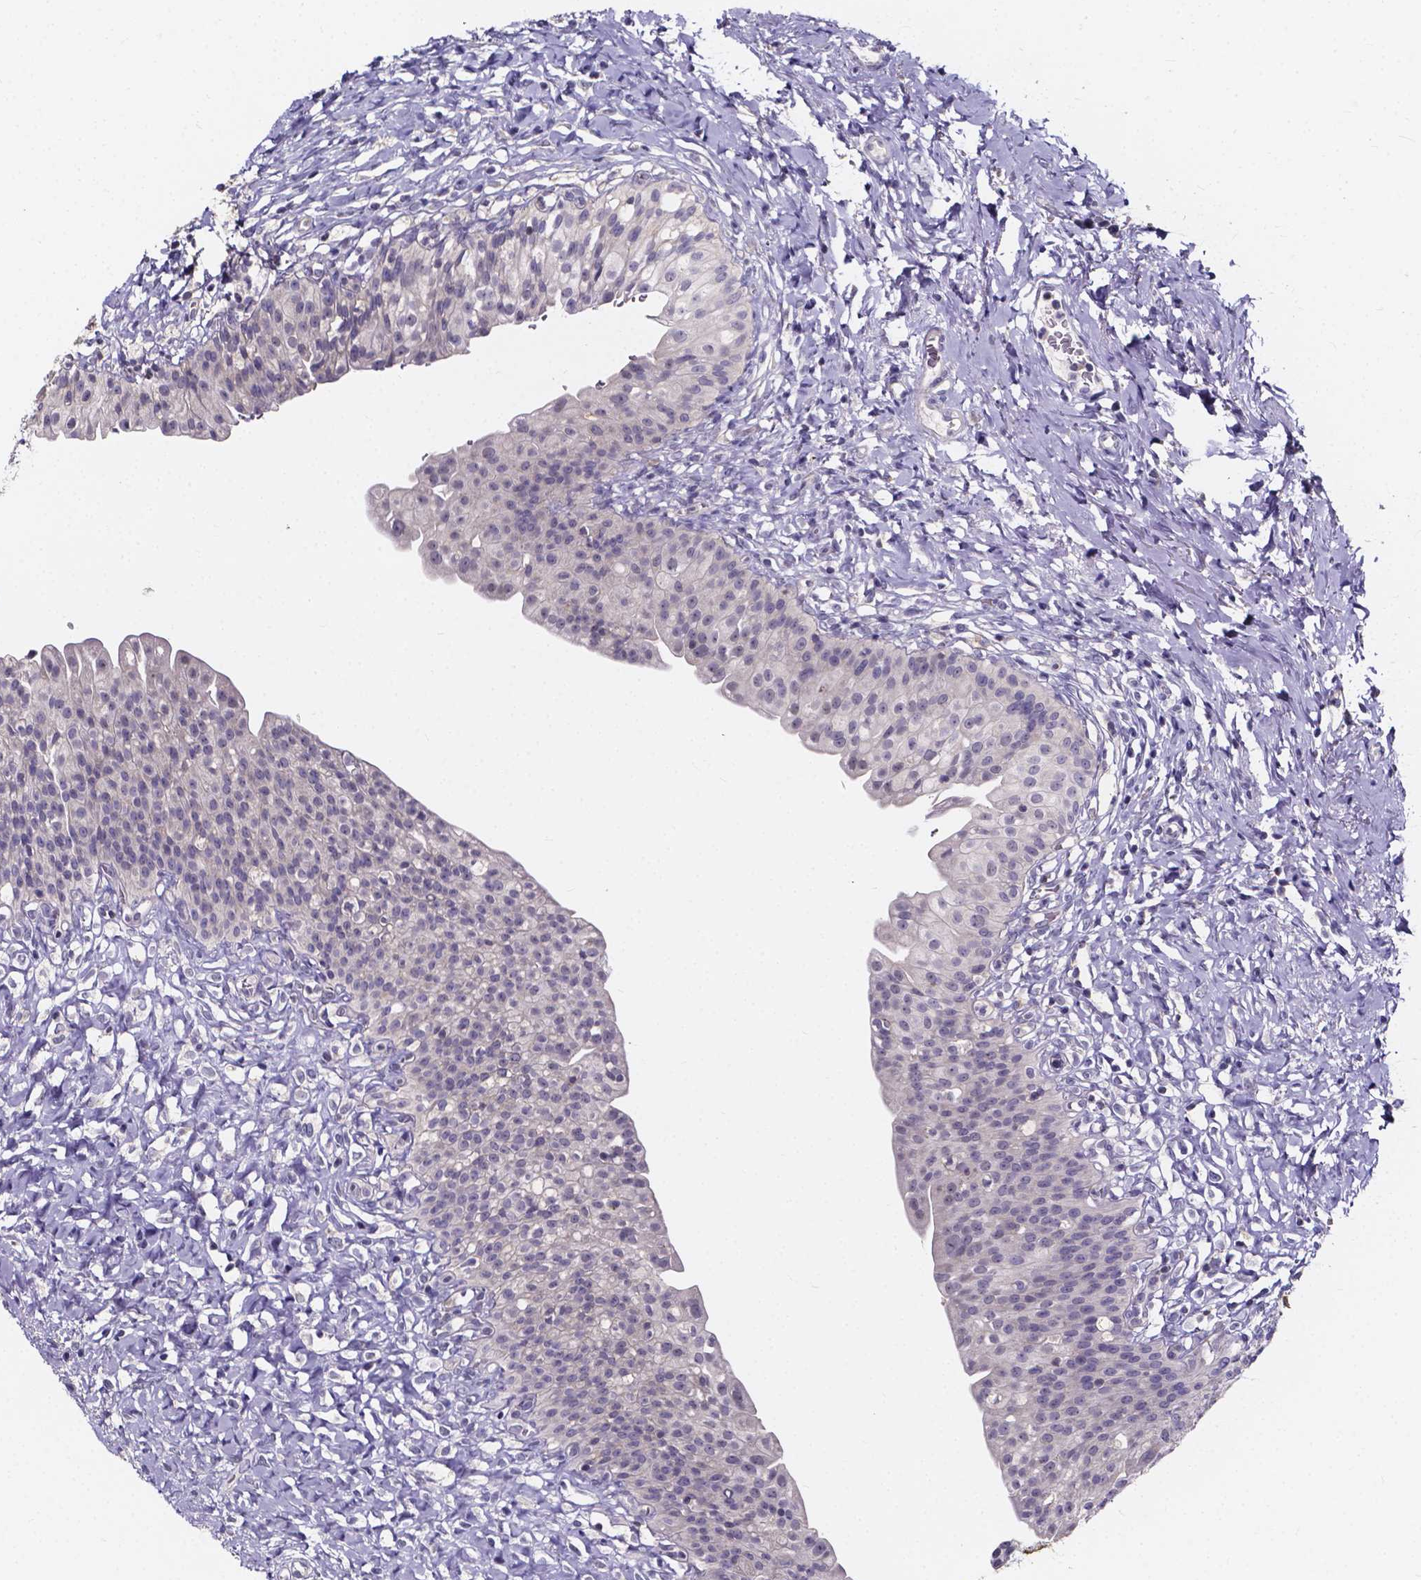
{"staining": {"intensity": "negative", "quantity": "none", "location": "none"}, "tissue": "urinary bladder", "cell_type": "Urothelial cells", "image_type": "normal", "snomed": [{"axis": "morphology", "description": "Normal tissue, NOS"}, {"axis": "topography", "description": "Urinary bladder"}], "caption": "This is a photomicrograph of immunohistochemistry (IHC) staining of normal urinary bladder, which shows no expression in urothelial cells.", "gene": "SPOCD1", "patient": {"sex": "male", "age": 76}}